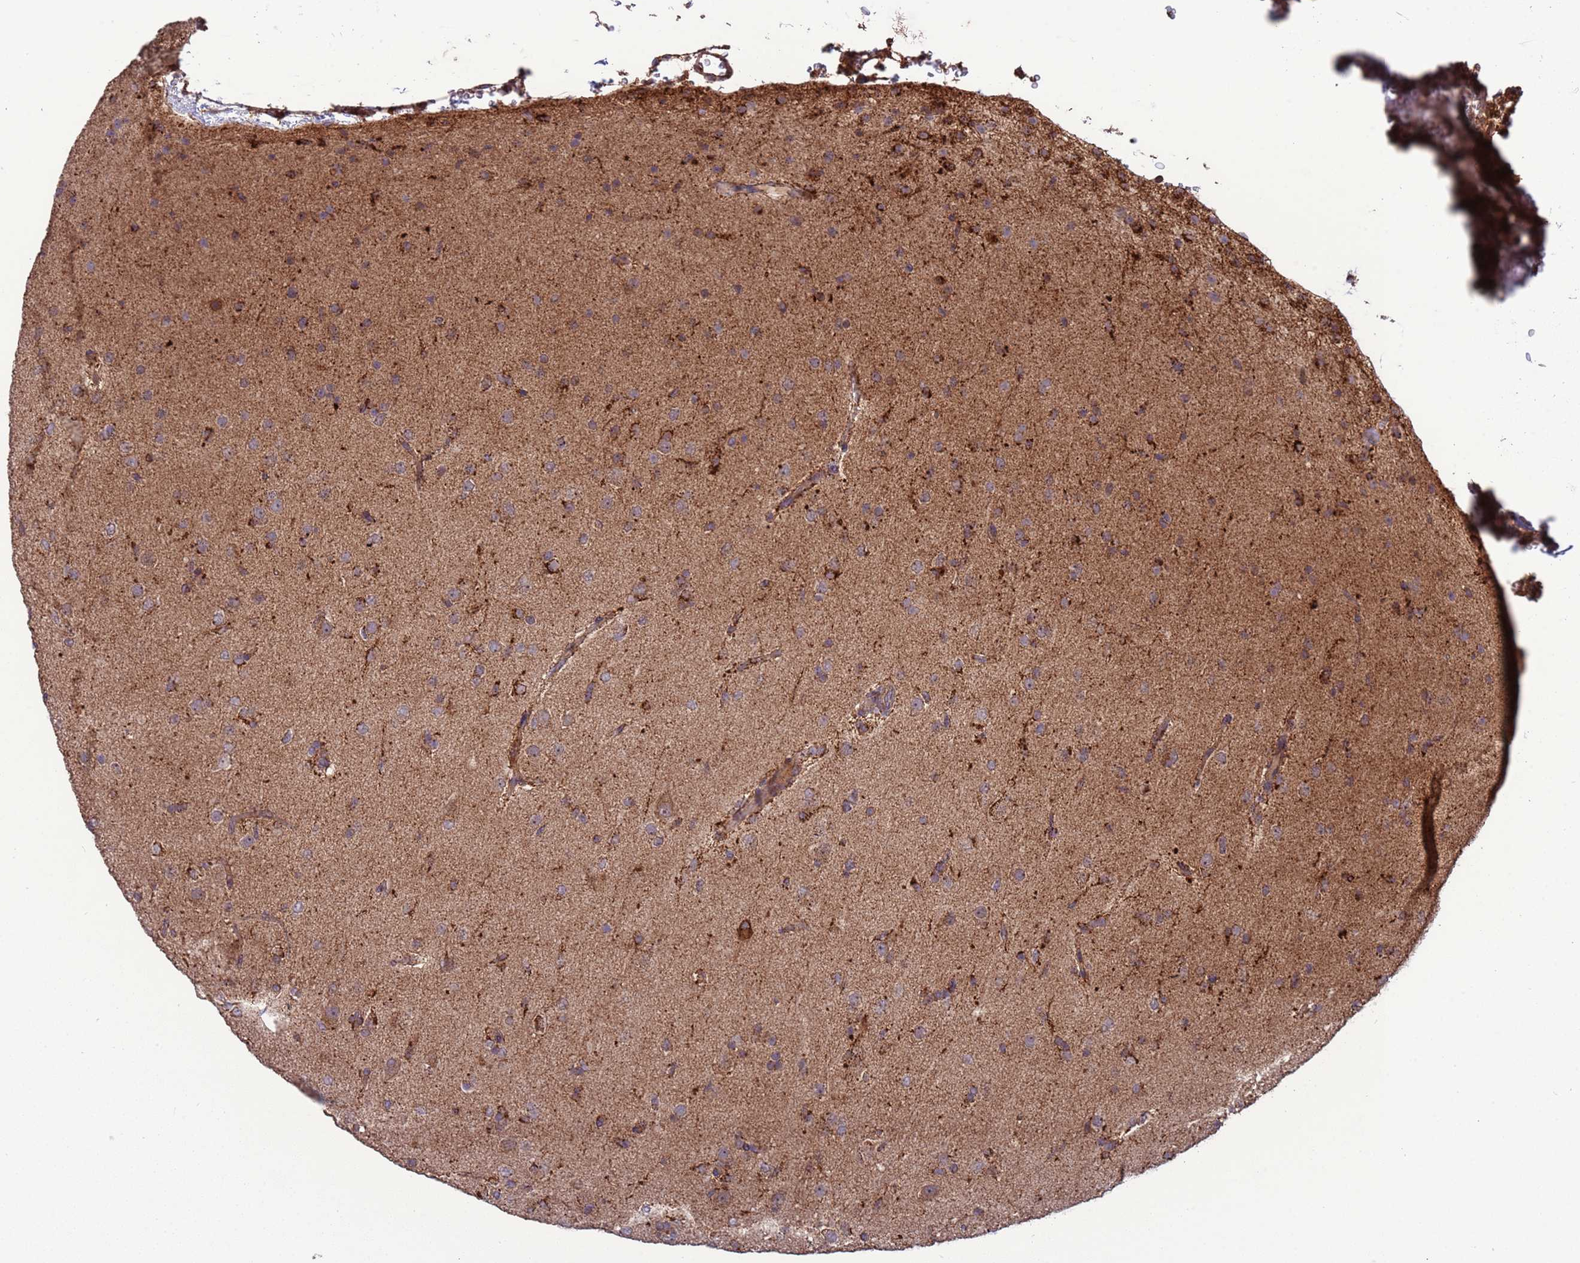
{"staining": {"intensity": "moderate", "quantity": "<25%", "location": "cytoplasmic/membranous"}, "tissue": "glioma", "cell_type": "Tumor cells", "image_type": "cancer", "snomed": [{"axis": "morphology", "description": "Glioma, malignant, Low grade"}, {"axis": "topography", "description": "Brain"}], "caption": "A brown stain shows moderate cytoplasmic/membranous staining of a protein in low-grade glioma (malignant) tumor cells. The staining is performed using DAB (3,3'-diaminobenzidine) brown chromogen to label protein expression. The nuclei are counter-stained blue using hematoxylin.", "gene": "ACAD8", "patient": {"sex": "male", "age": 65}}